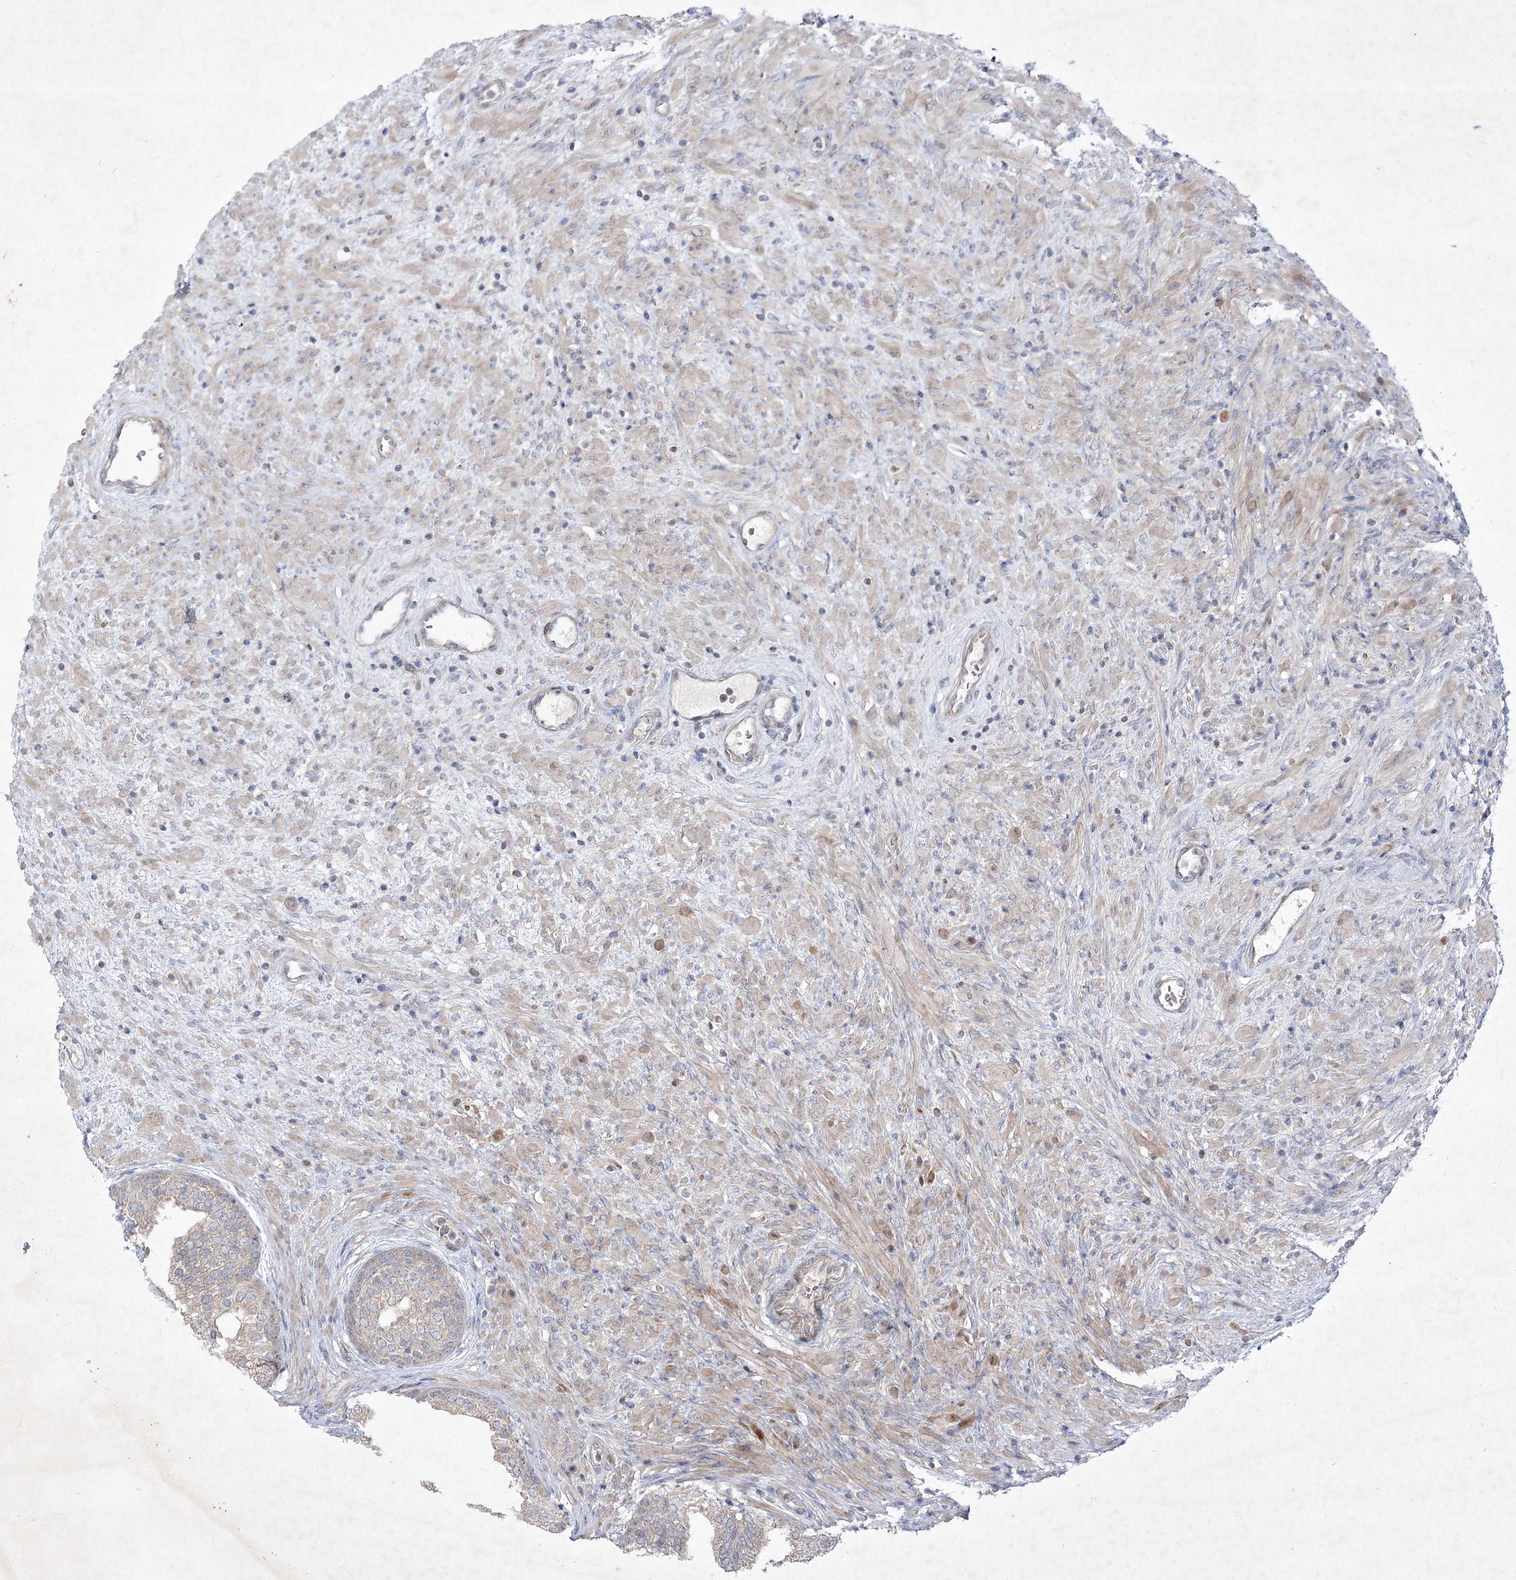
{"staining": {"intensity": "weak", "quantity": "25%-75%", "location": "cytoplasmic/membranous"}, "tissue": "prostate", "cell_type": "Glandular cells", "image_type": "normal", "snomed": [{"axis": "morphology", "description": "Normal tissue, NOS"}, {"axis": "topography", "description": "Prostate"}], "caption": "This photomicrograph demonstrates immunohistochemistry (IHC) staining of normal human prostate, with low weak cytoplasmic/membranous staining in about 25%-75% of glandular cells.", "gene": "CIB2", "patient": {"sex": "male", "age": 76}}